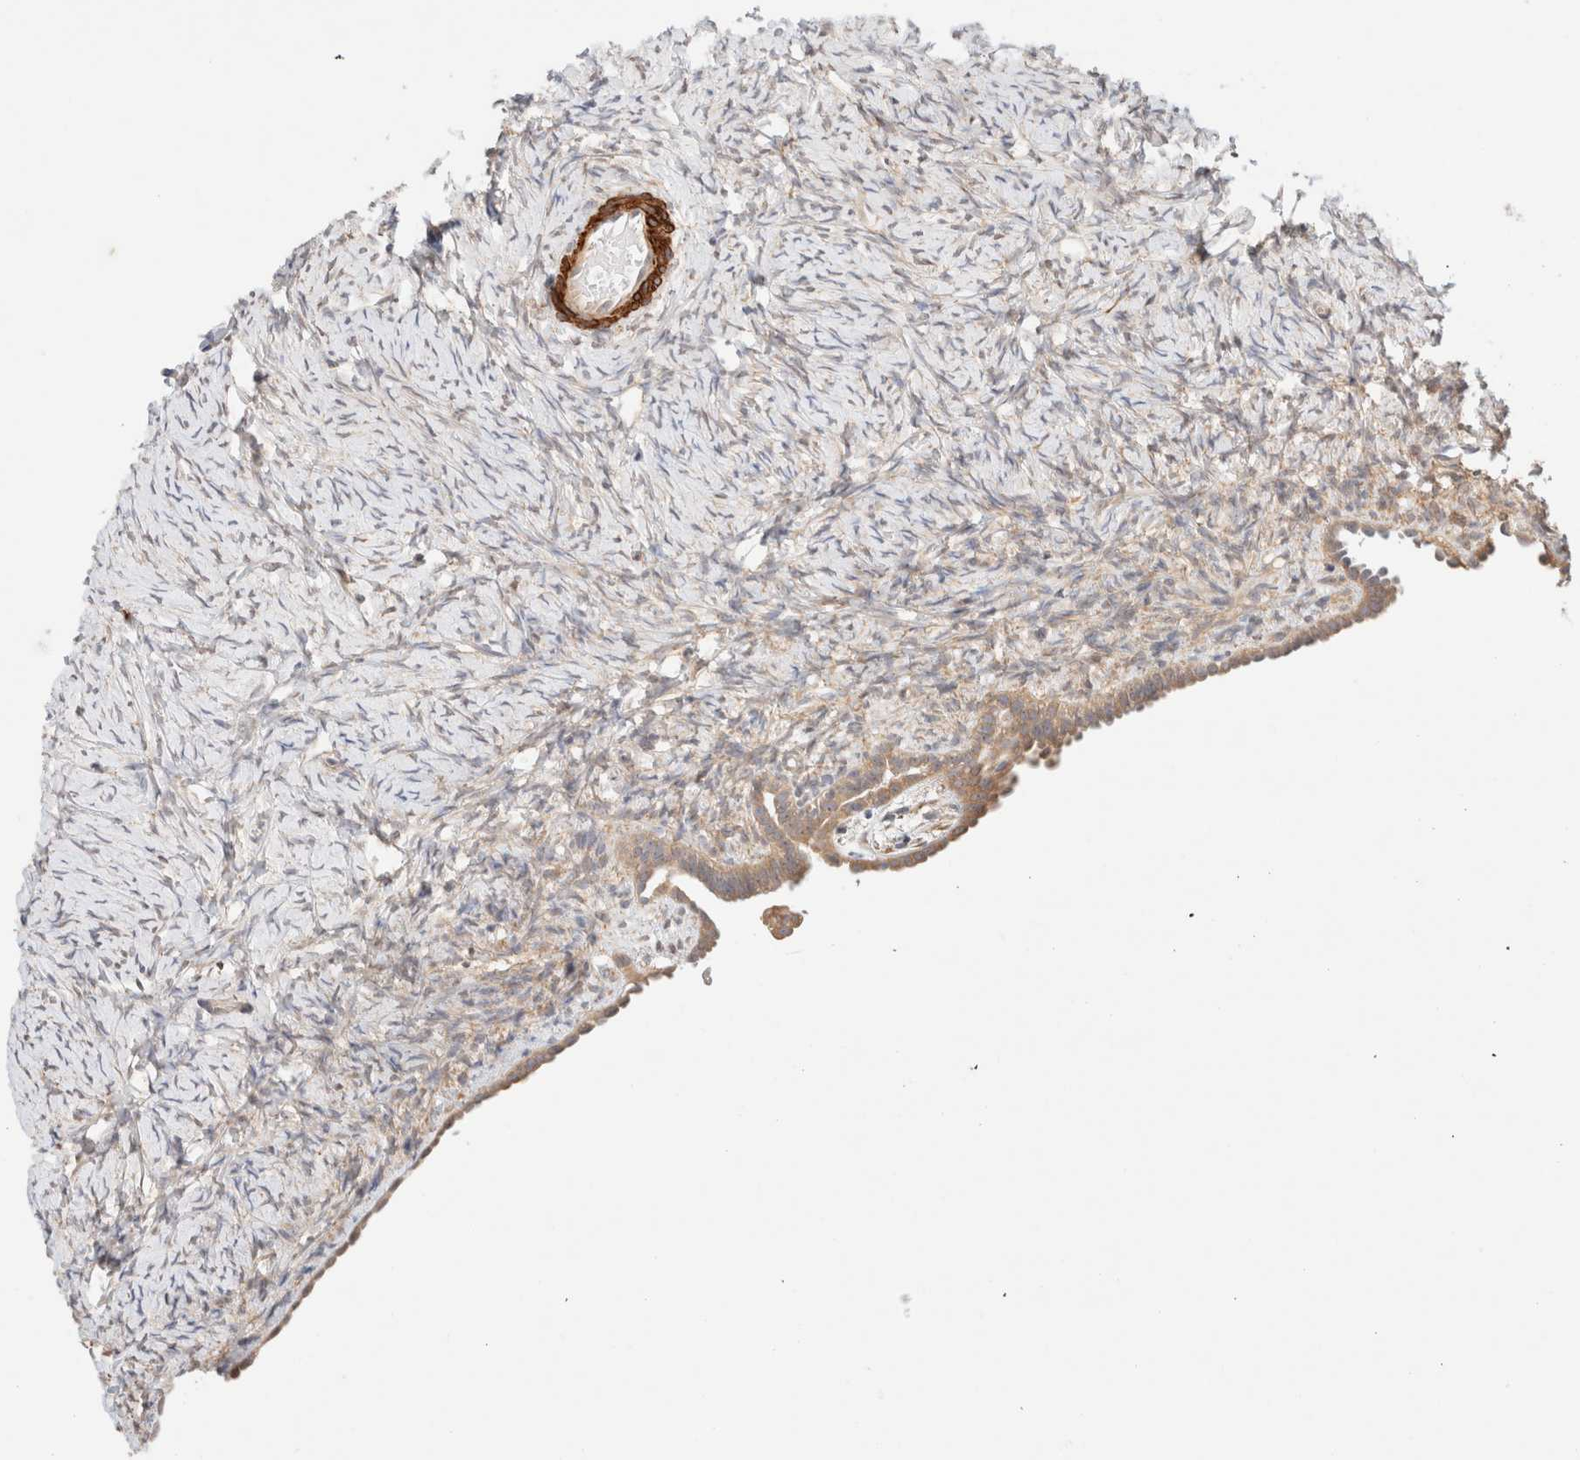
{"staining": {"intensity": "moderate", "quantity": ">75%", "location": "cytoplasmic/membranous"}, "tissue": "ovary", "cell_type": "Ovarian stroma cells", "image_type": "normal", "snomed": [{"axis": "morphology", "description": "Normal tissue, NOS"}, {"axis": "topography", "description": "Ovary"}], "caption": "Immunohistochemical staining of normal ovary exhibits moderate cytoplasmic/membranous protein expression in about >75% of ovarian stroma cells. The staining is performed using DAB brown chromogen to label protein expression. The nuclei are counter-stained blue using hematoxylin.", "gene": "RRP15", "patient": {"sex": "female", "age": 33}}